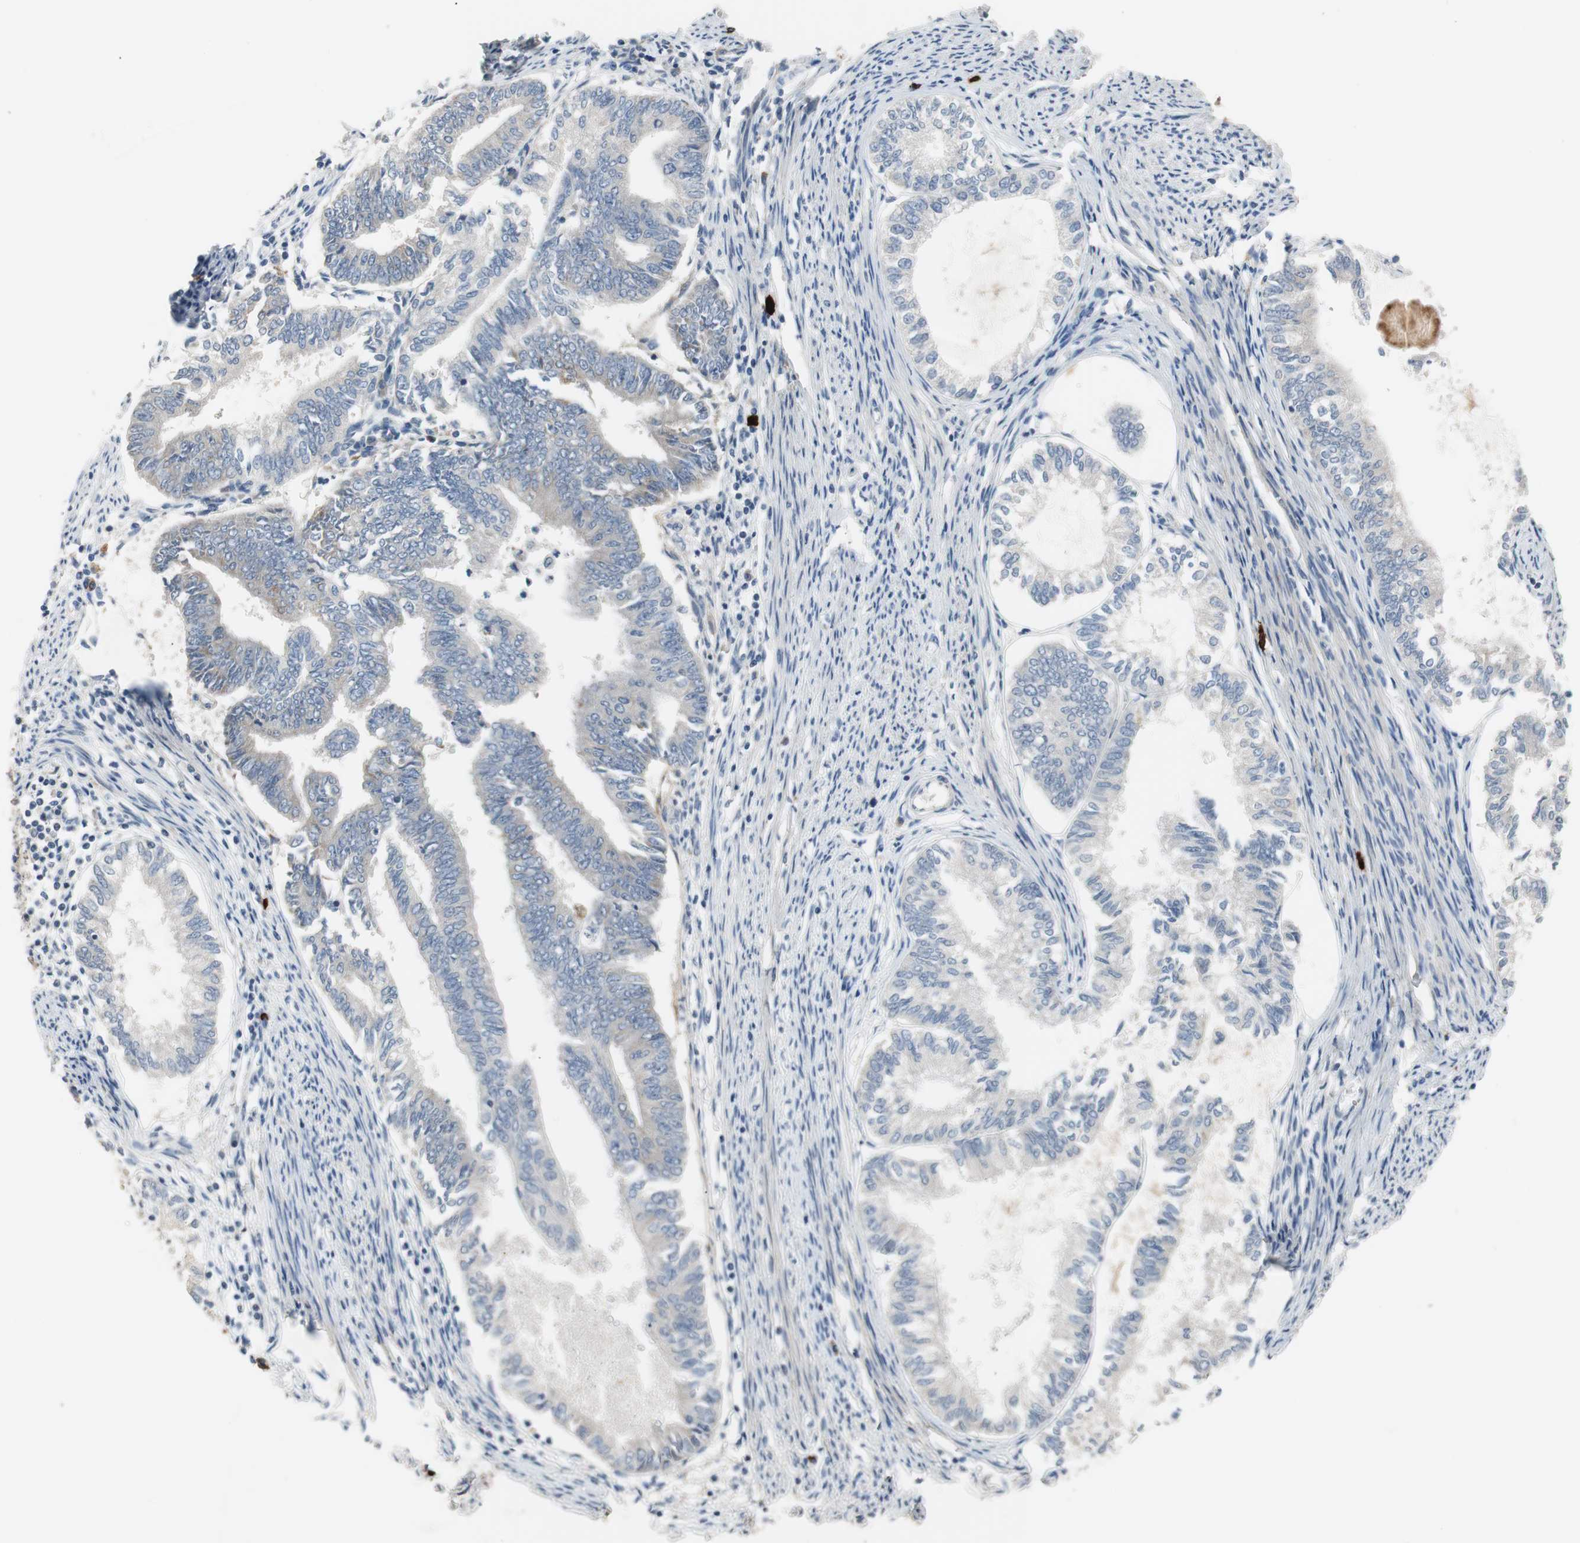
{"staining": {"intensity": "negative", "quantity": "none", "location": "none"}, "tissue": "endometrial cancer", "cell_type": "Tumor cells", "image_type": "cancer", "snomed": [{"axis": "morphology", "description": "Adenocarcinoma, NOS"}, {"axis": "topography", "description": "Endometrium"}], "caption": "This is an immunohistochemistry (IHC) histopathology image of human endometrial cancer. There is no positivity in tumor cells.", "gene": "COL12A1", "patient": {"sex": "female", "age": 86}}